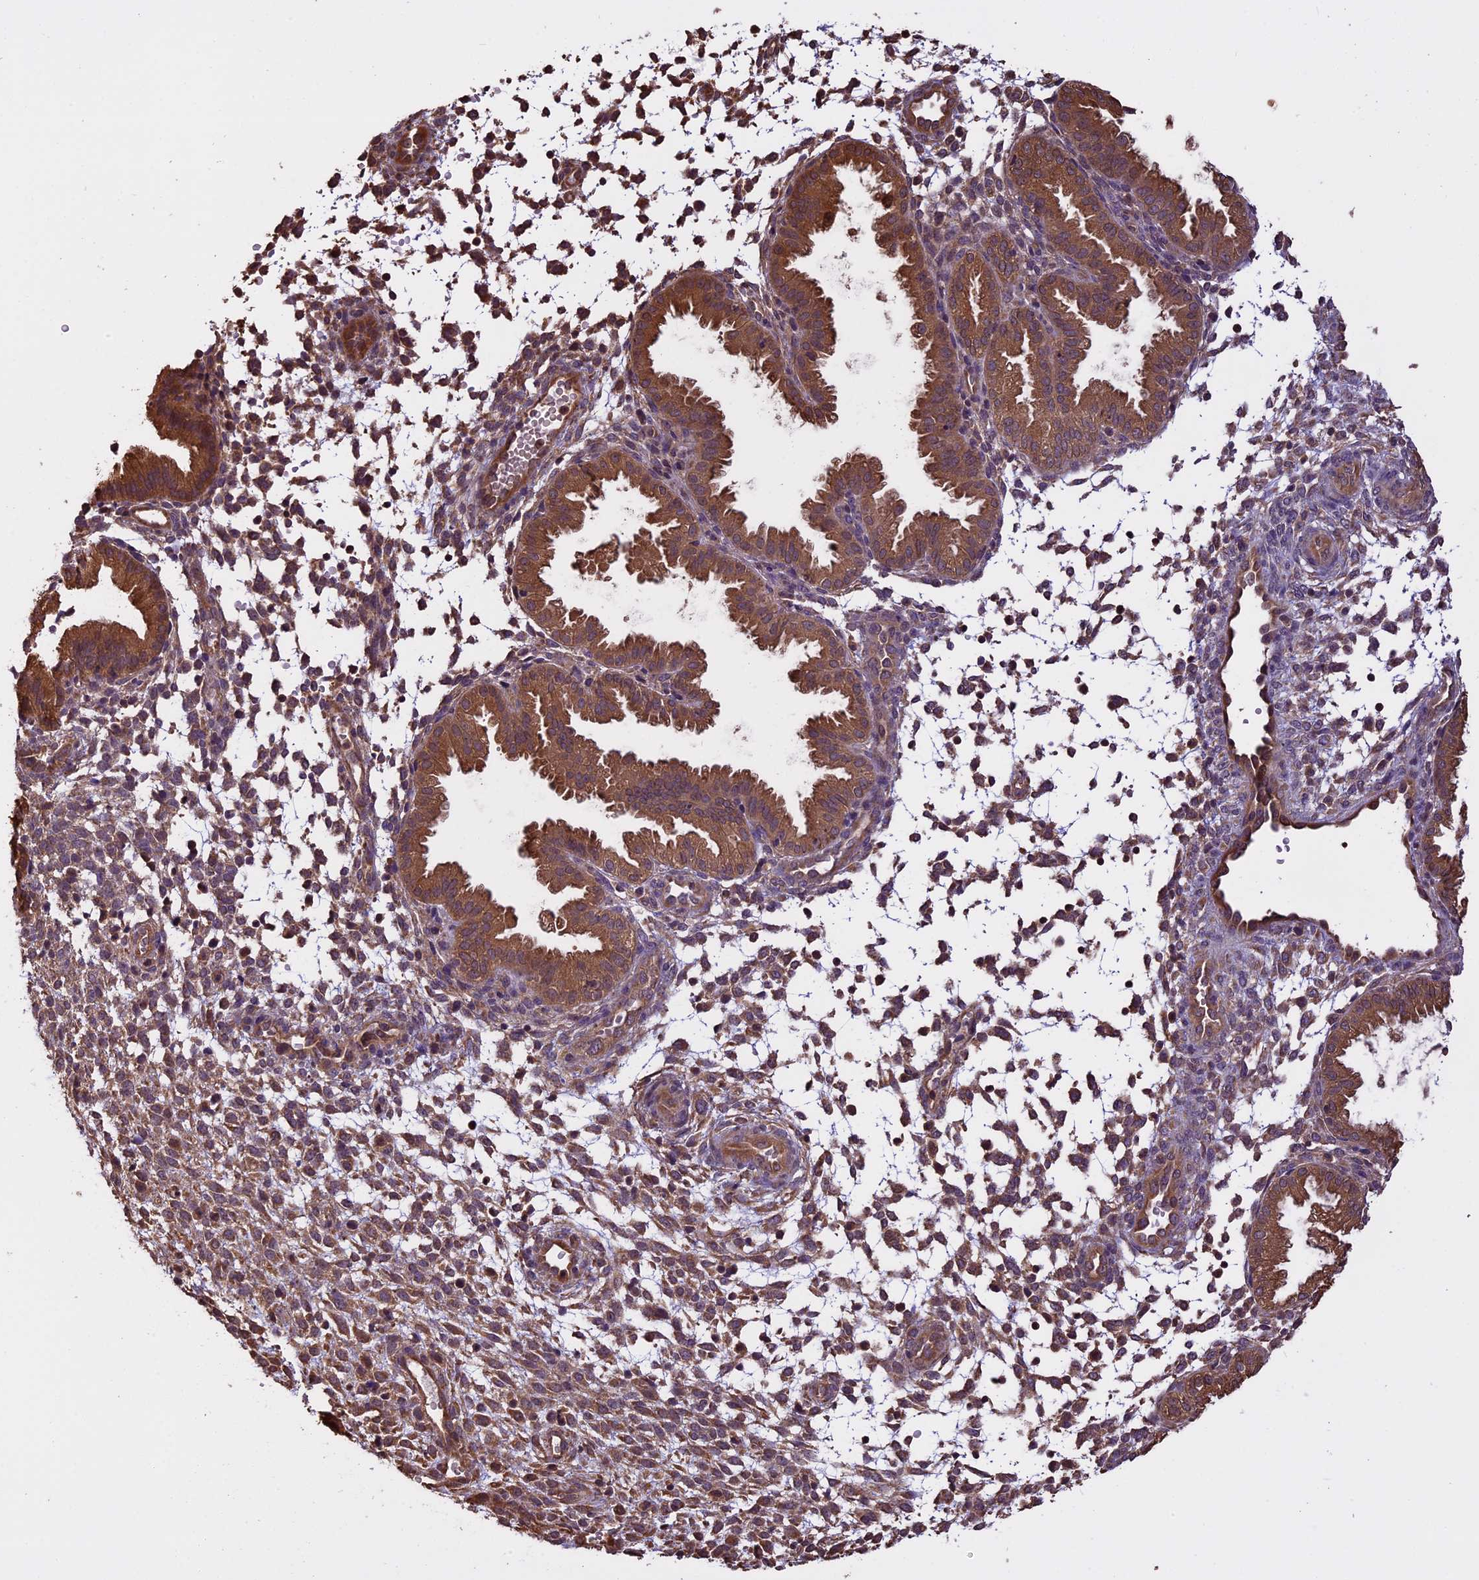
{"staining": {"intensity": "moderate", "quantity": "25%-75%", "location": "cytoplasmic/membranous"}, "tissue": "endometrium", "cell_type": "Cells in endometrial stroma", "image_type": "normal", "snomed": [{"axis": "morphology", "description": "Normal tissue, NOS"}, {"axis": "topography", "description": "Endometrium"}], "caption": "A histopathology image of endometrium stained for a protein reveals moderate cytoplasmic/membranous brown staining in cells in endometrial stroma. (IHC, brightfield microscopy, high magnification).", "gene": "CHMP2A", "patient": {"sex": "female", "age": 33}}